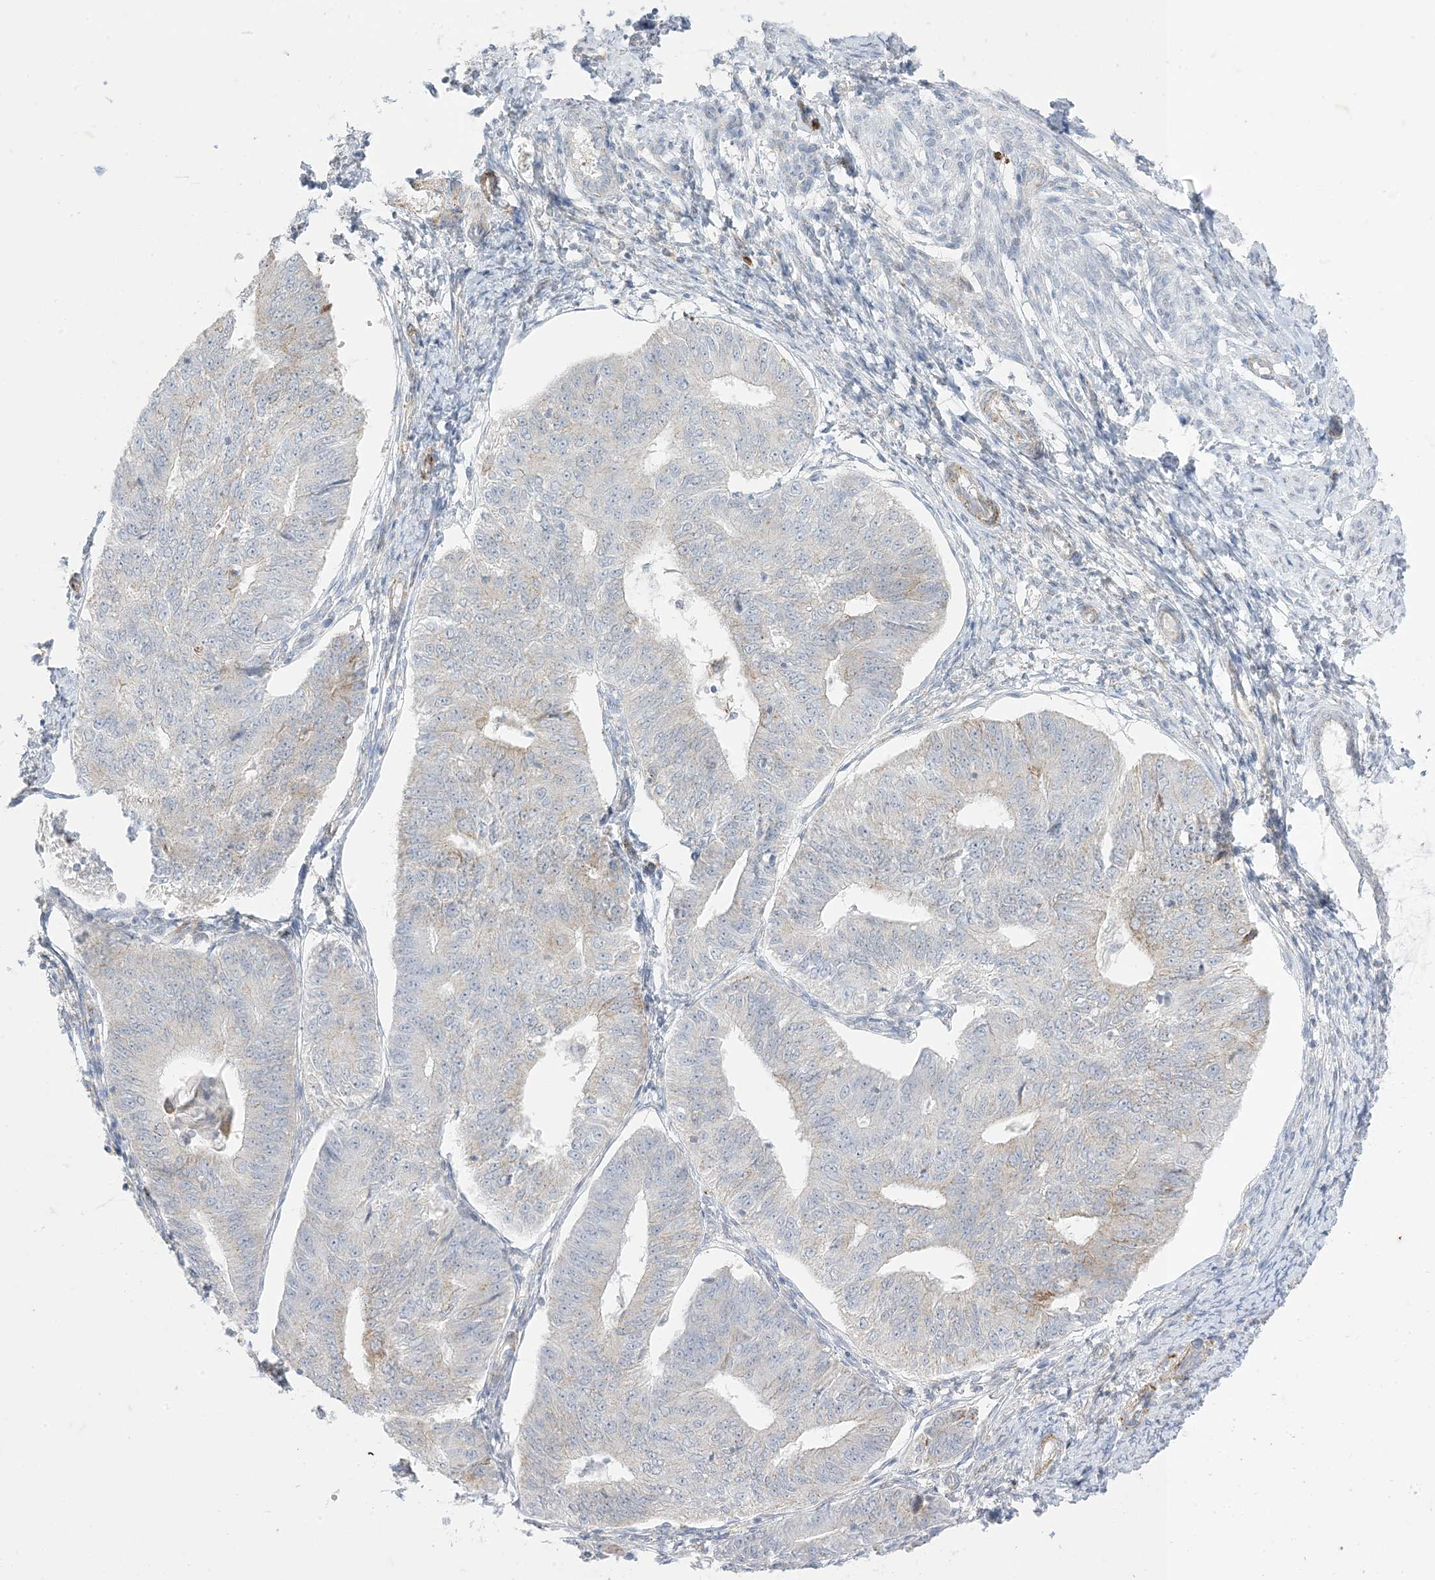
{"staining": {"intensity": "negative", "quantity": "none", "location": "none"}, "tissue": "endometrial cancer", "cell_type": "Tumor cells", "image_type": "cancer", "snomed": [{"axis": "morphology", "description": "Adenocarcinoma, NOS"}, {"axis": "topography", "description": "Endometrium"}], "caption": "Immunohistochemical staining of human adenocarcinoma (endometrial) demonstrates no significant positivity in tumor cells. (IHC, brightfield microscopy, high magnification).", "gene": "RAC1", "patient": {"sex": "female", "age": 32}}